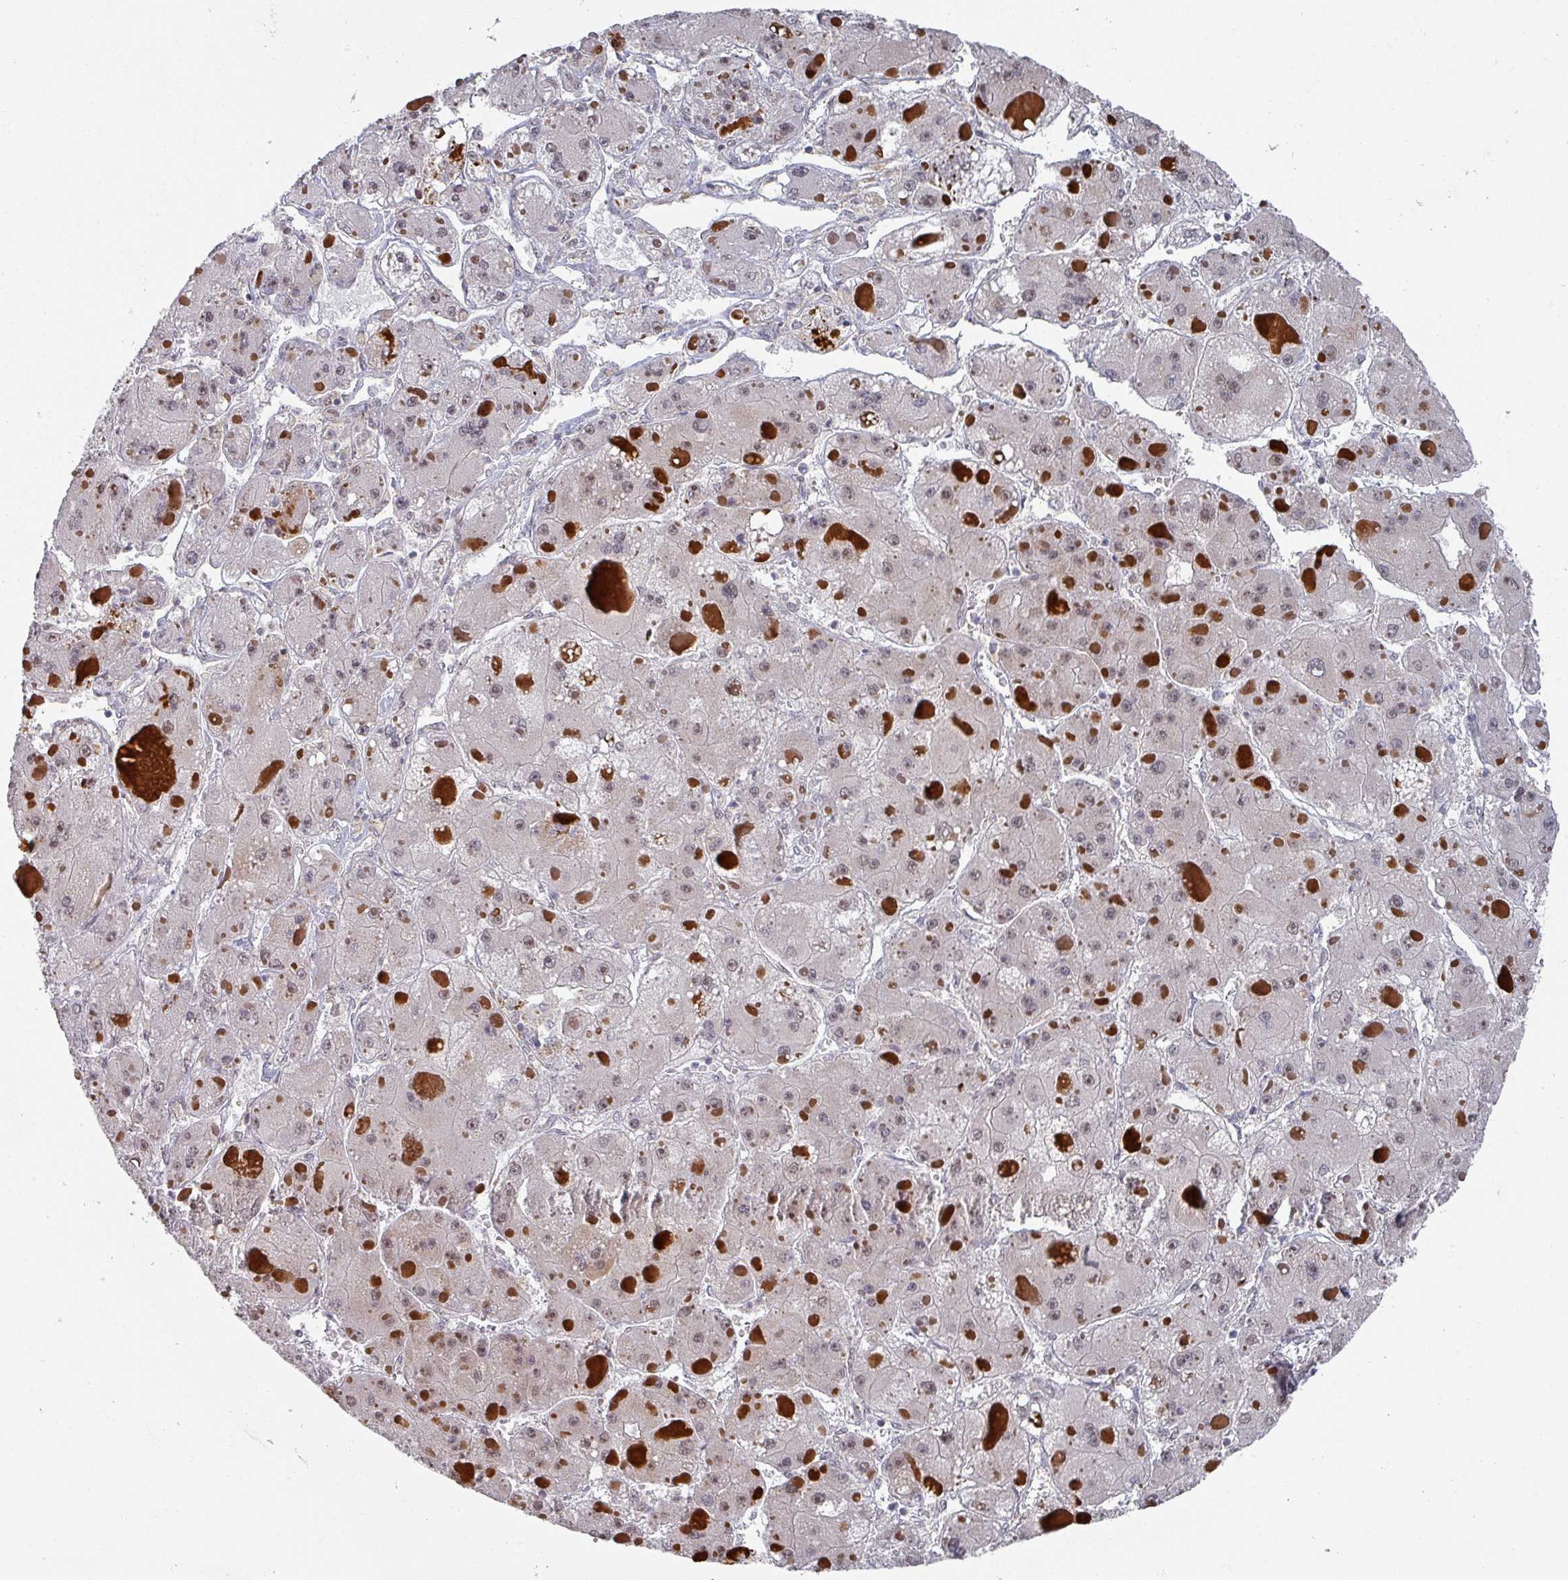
{"staining": {"intensity": "weak", "quantity": "<25%", "location": "nuclear"}, "tissue": "liver cancer", "cell_type": "Tumor cells", "image_type": "cancer", "snomed": [{"axis": "morphology", "description": "Carcinoma, Hepatocellular, NOS"}, {"axis": "topography", "description": "Liver"}], "caption": "Immunohistochemical staining of human liver hepatocellular carcinoma demonstrates no significant positivity in tumor cells.", "gene": "ZNF654", "patient": {"sex": "female", "age": 73}}